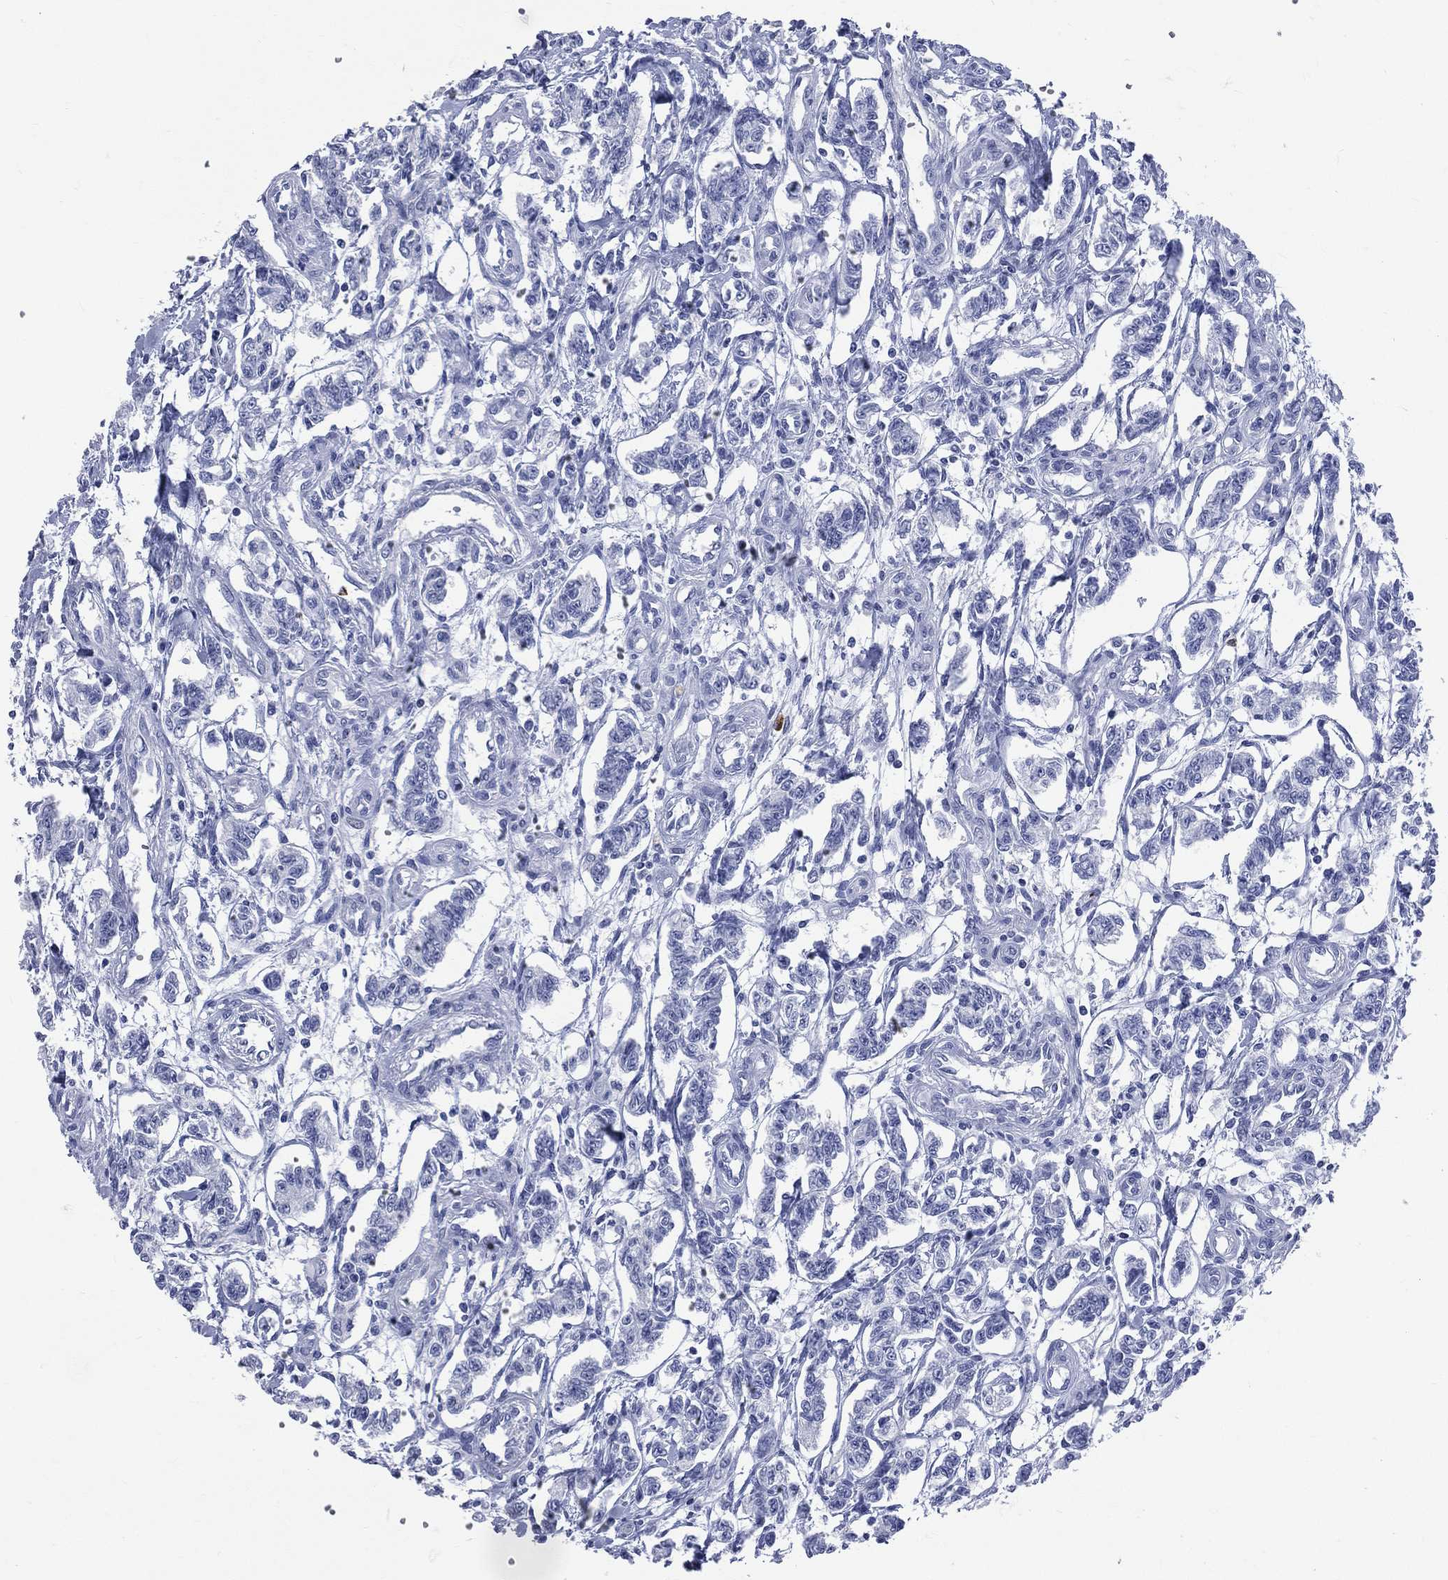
{"staining": {"intensity": "negative", "quantity": "none", "location": "none"}, "tissue": "carcinoid", "cell_type": "Tumor cells", "image_type": "cancer", "snomed": [{"axis": "morphology", "description": "Carcinoid, malignant, NOS"}, {"axis": "topography", "description": "Kidney"}], "caption": "Immunohistochemistry micrograph of neoplastic tissue: human carcinoid stained with DAB exhibits no significant protein staining in tumor cells.", "gene": "PGLYRP1", "patient": {"sex": "female", "age": 41}}